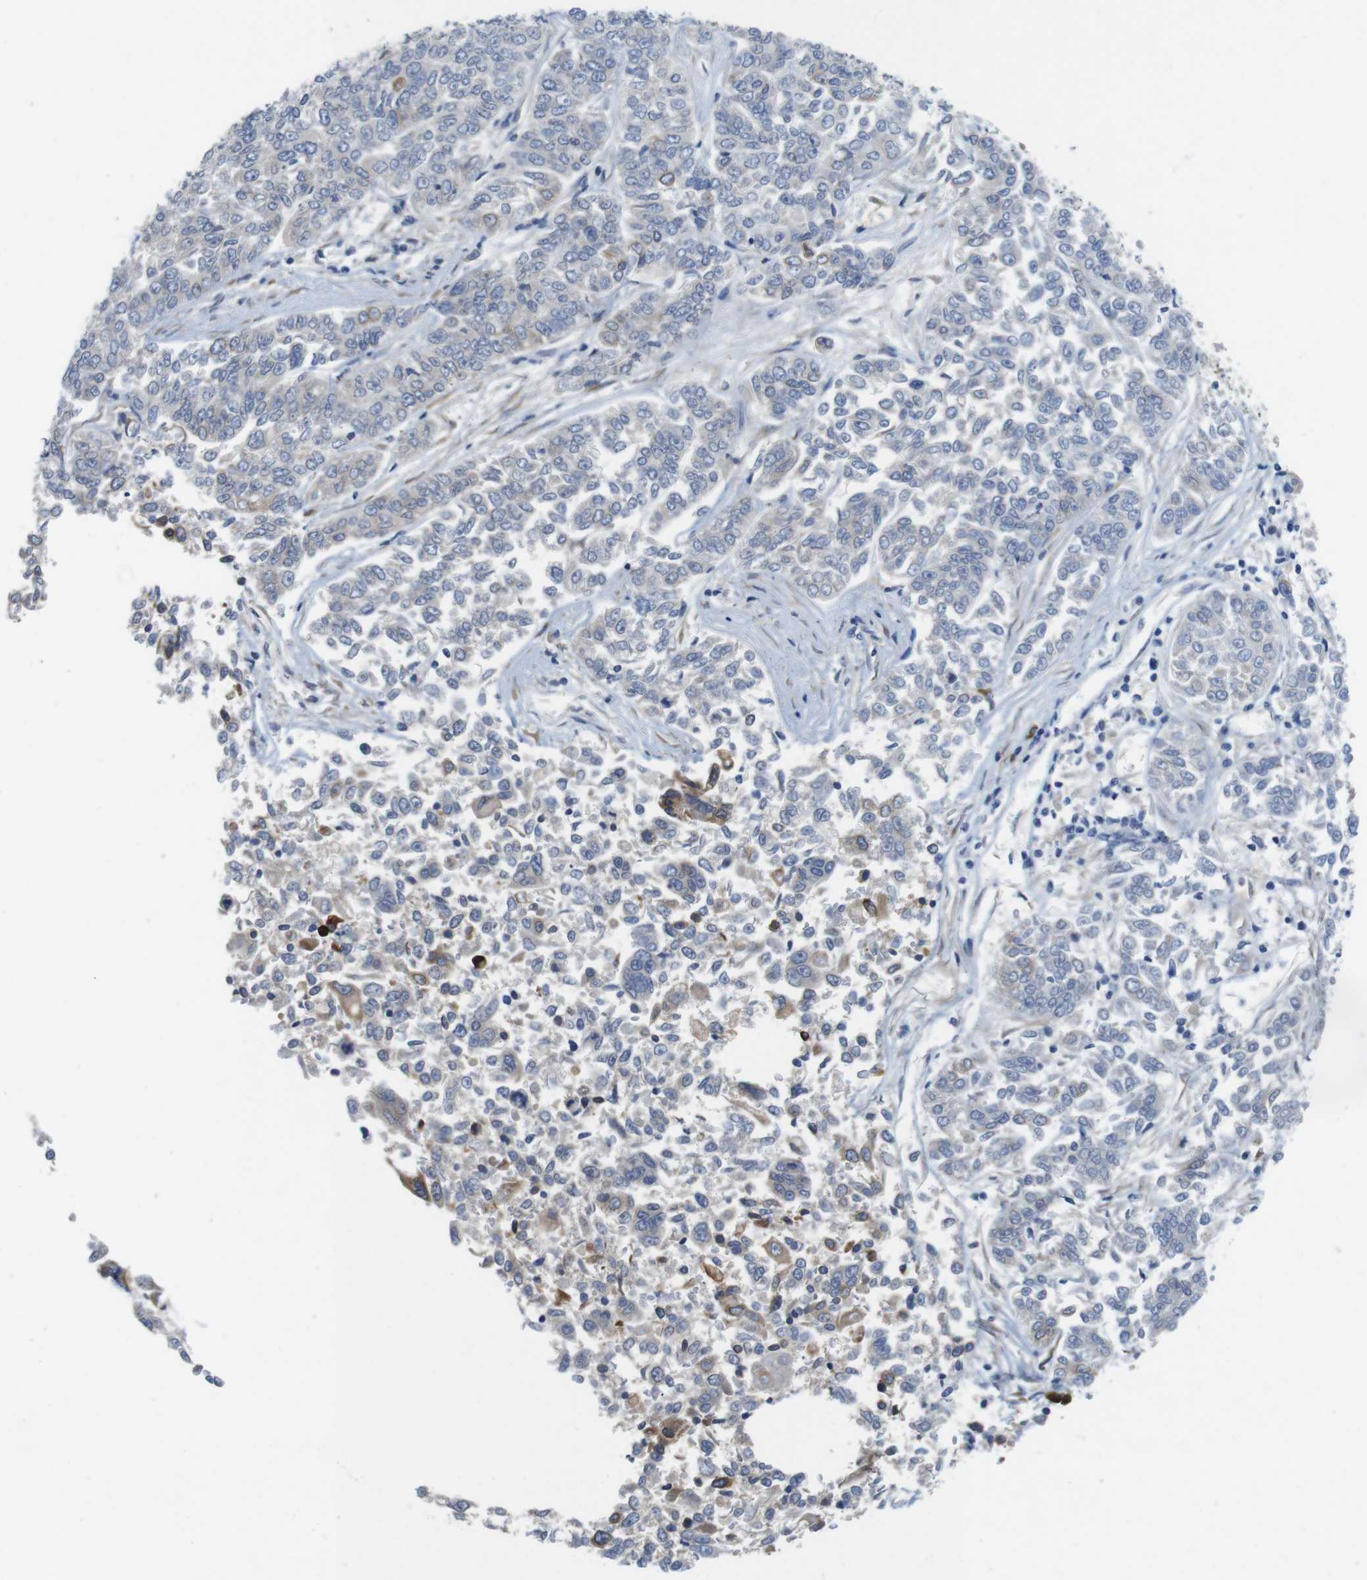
{"staining": {"intensity": "negative", "quantity": "none", "location": "none"}, "tissue": "lung cancer", "cell_type": "Tumor cells", "image_type": "cancer", "snomed": [{"axis": "morphology", "description": "Adenocarcinoma, NOS"}, {"axis": "topography", "description": "Lung"}], "caption": "Immunohistochemistry image of adenocarcinoma (lung) stained for a protein (brown), which shows no positivity in tumor cells. (DAB (3,3'-diaminobenzidine) immunohistochemistry, high magnification).", "gene": "ERGIC3", "patient": {"sex": "male", "age": 84}}